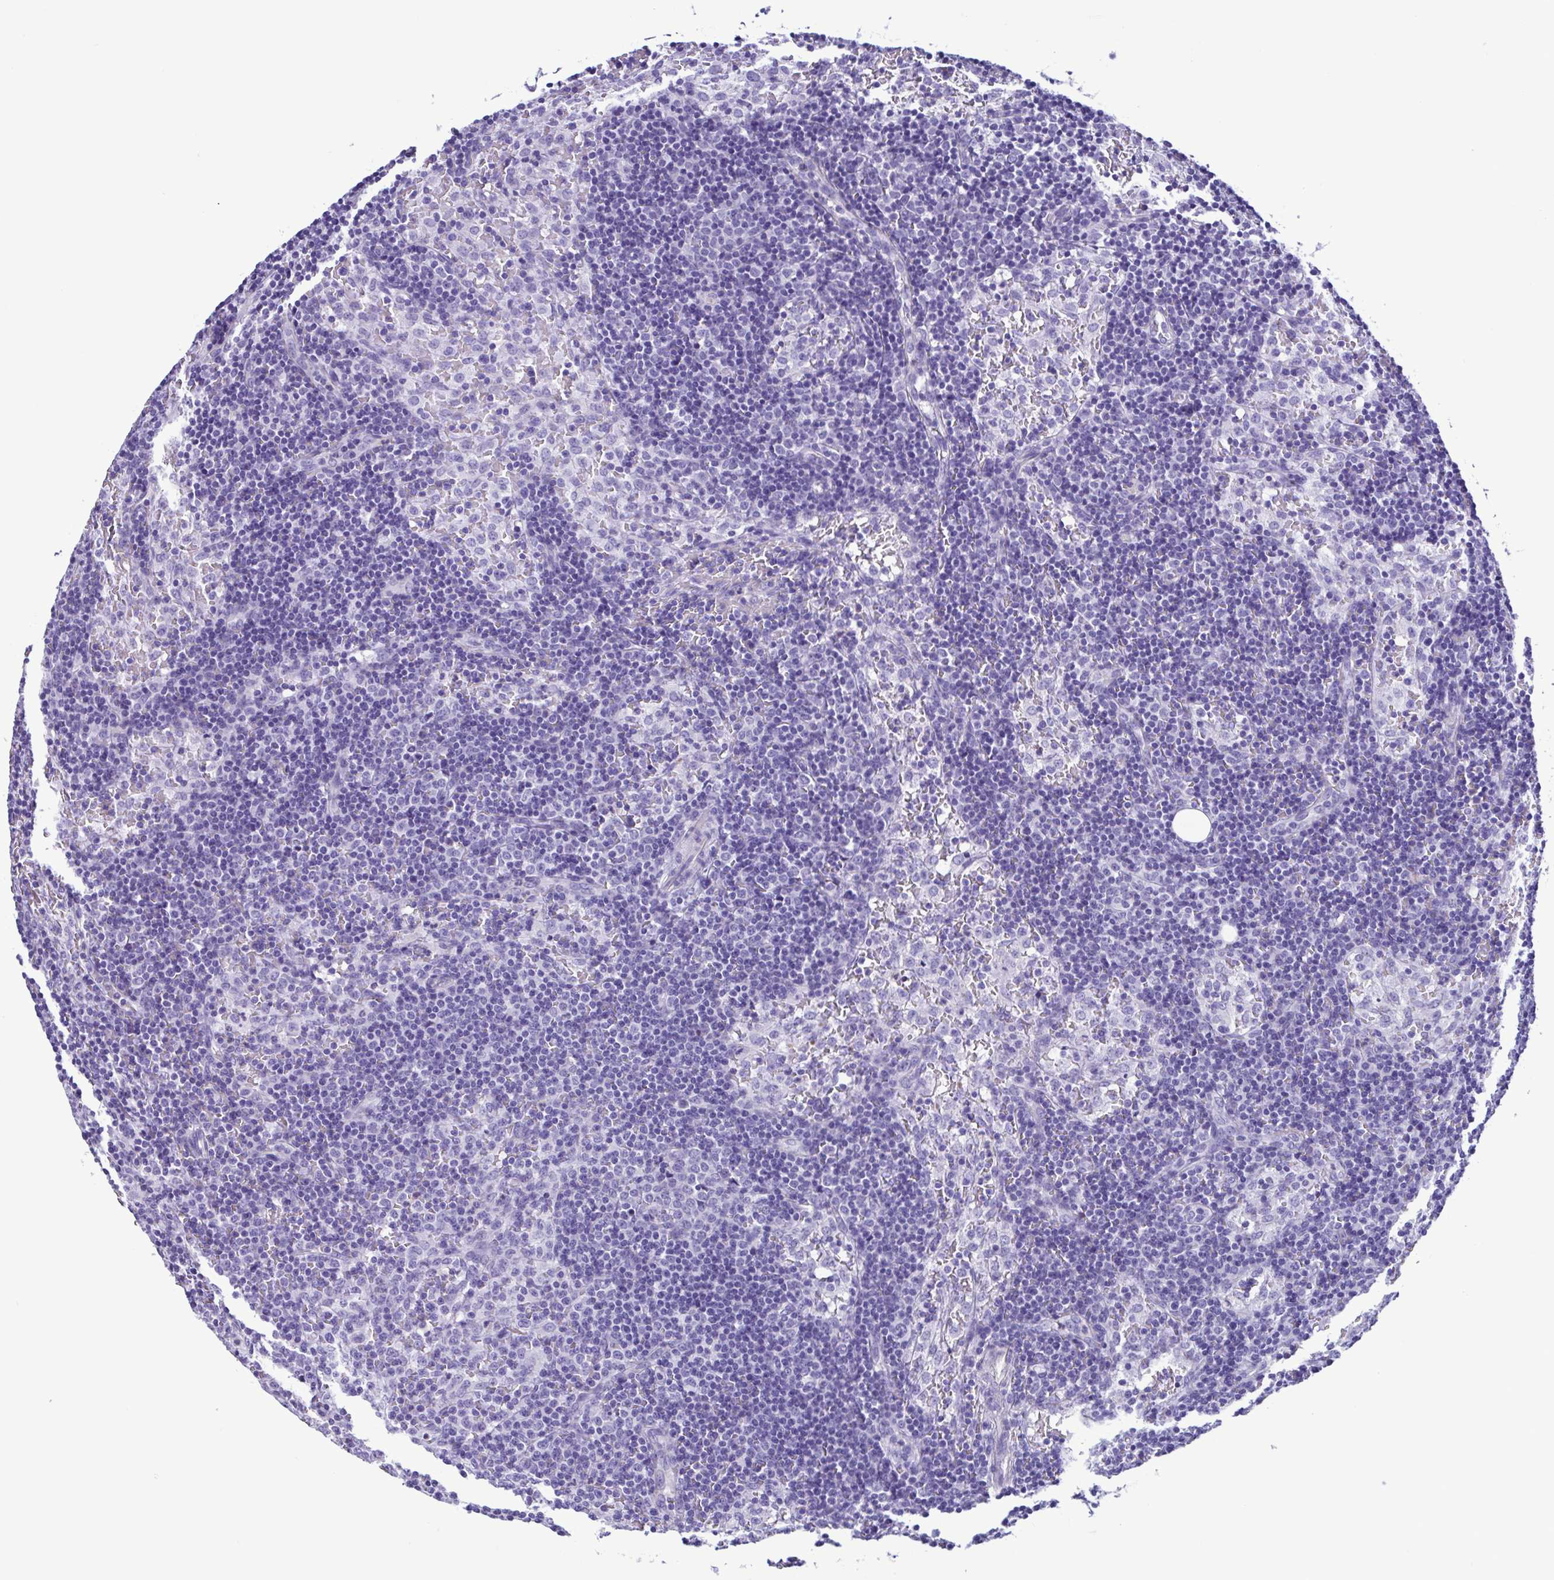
{"staining": {"intensity": "negative", "quantity": "none", "location": "none"}, "tissue": "lymph node", "cell_type": "Germinal center cells", "image_type": "normal", "snomed": [{"axis": "morphology", "description": "Normal tissue, NOS"}, {"axis": "topography", "description": "Lymph node"}], "caption": "High power microscopy image of an immunohistochemistry (IHC) histopathology image of normal lymph node, revealing no significant expression in germinal center cells.", "gene": "CYP11B1", "patient": {"sex": "female", "age": 41}}